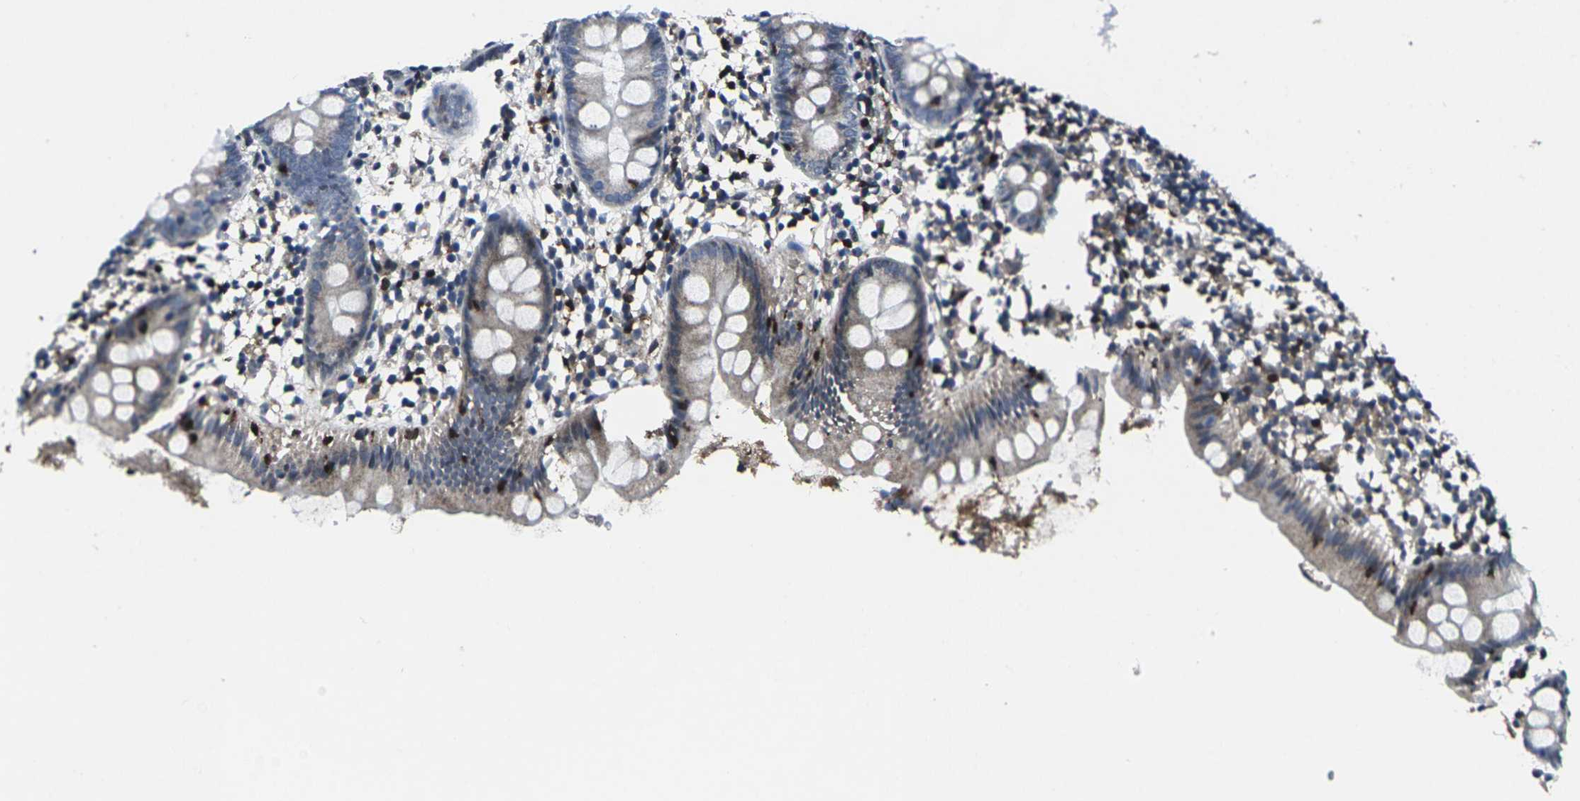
{"staining": {"intensity": "weak", "quantity": "<25%", "location": "cytoplasmic/membranous"}, "tissue": "appendix", "cell_type": "Glandular cells", "image_type": "normal", "snomed": [{"axis": "morphology", "description": "Normal tissue, NOS"}, {"axis": "topography", "description": "Appendix"}], "caption": "Immunohistochemistry histopathology image of normal appendix: appendix stained with DAB (3,3'-diaminobenzidine) exhibits no significant protein expression in glandular cells.", "gene": "STAT4", "patient": {"sex": "female", "age": 20}}